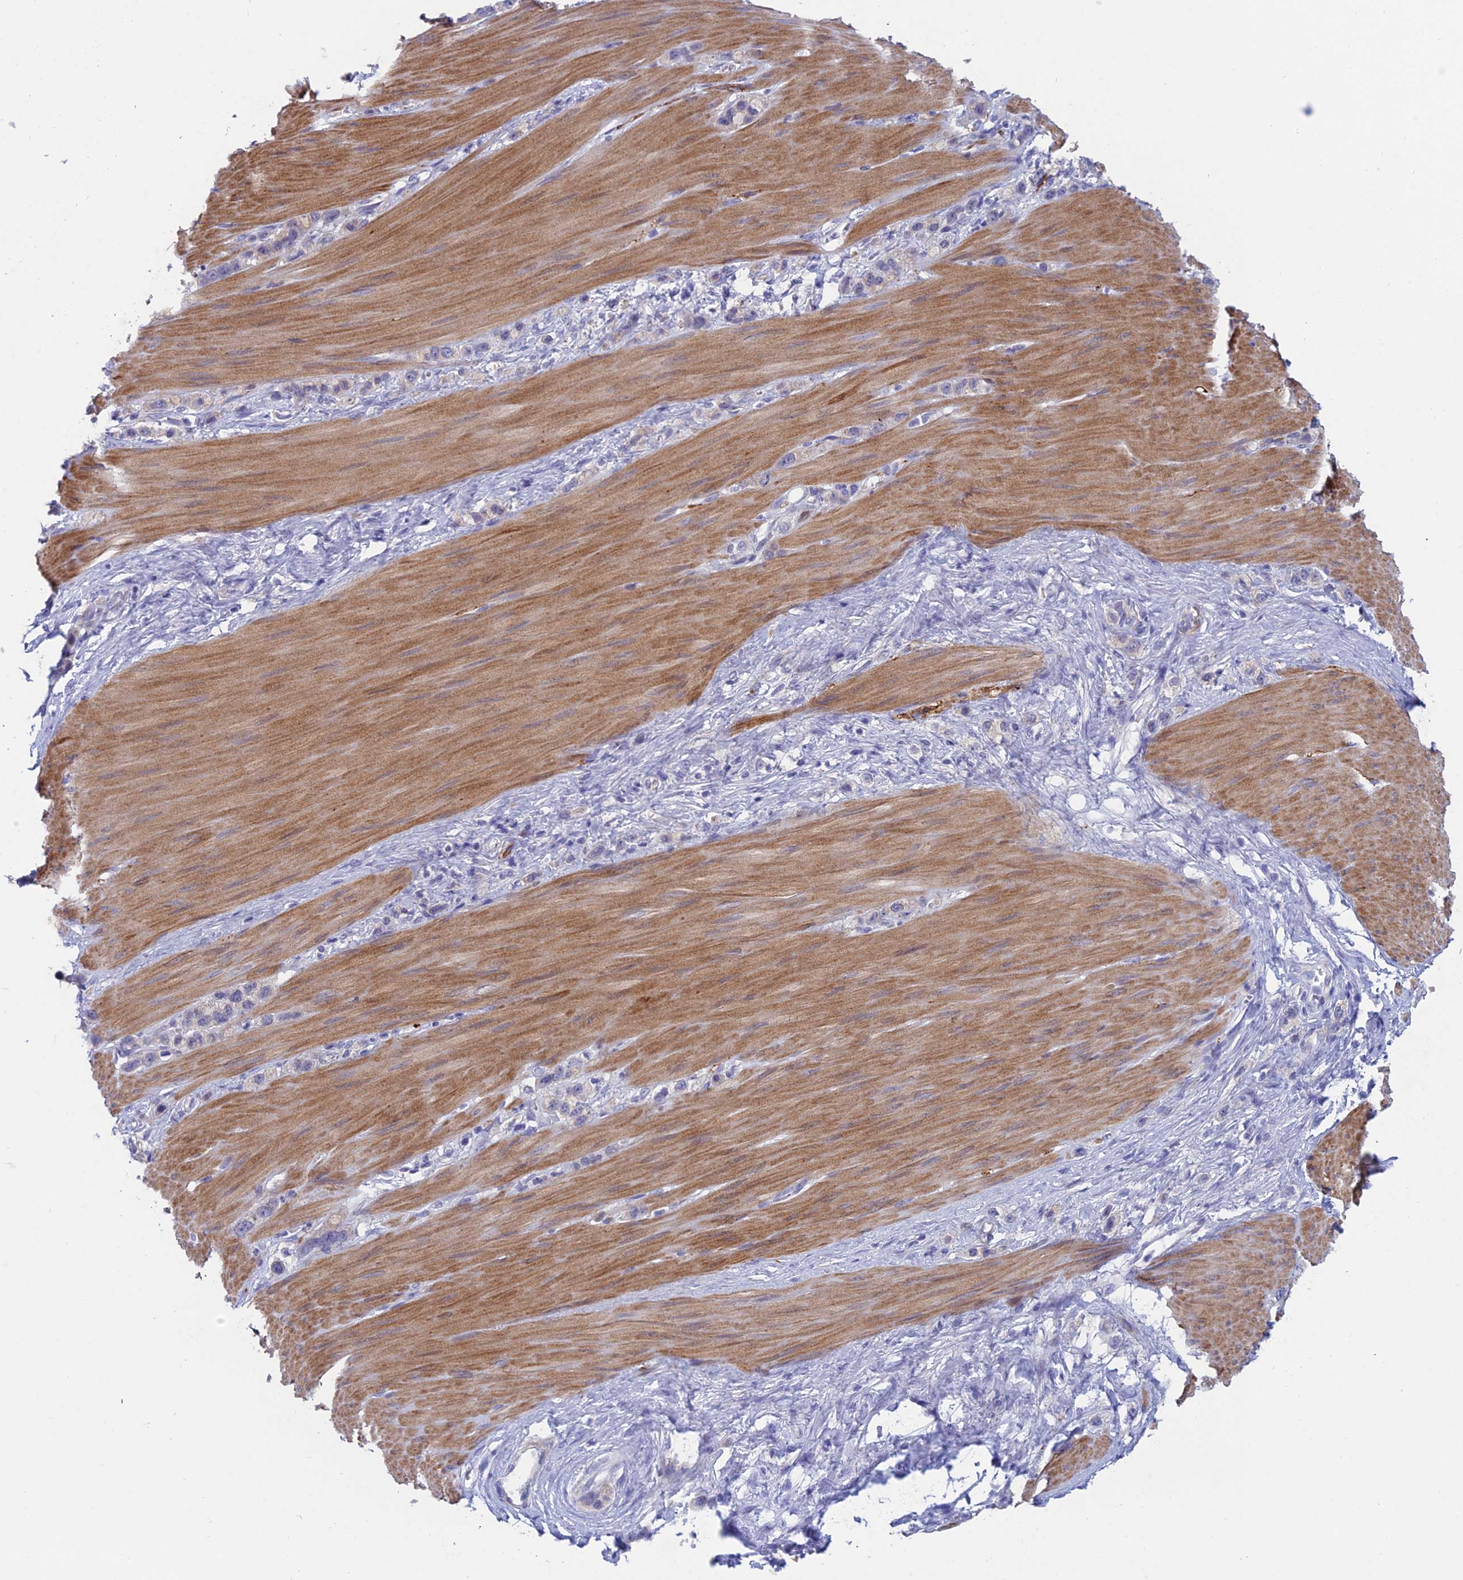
{"staining": {"intensity": "negative", "quantity": "none", "location": "none"}, "tissue": "stomach cancer", "cell_type": "Tumor cells", "image_type": "cancer", "snomed": [{"axis": "morphology", "description": "Adenocarcinoma, NOS"}, {"axis": "topography", "description": "Stomach"}], "caption": "Tumor cells are negative for brown protein staining in stomach cancer.", "gene": "XPO7", "patient": {"sex": "female", "age": 65}}